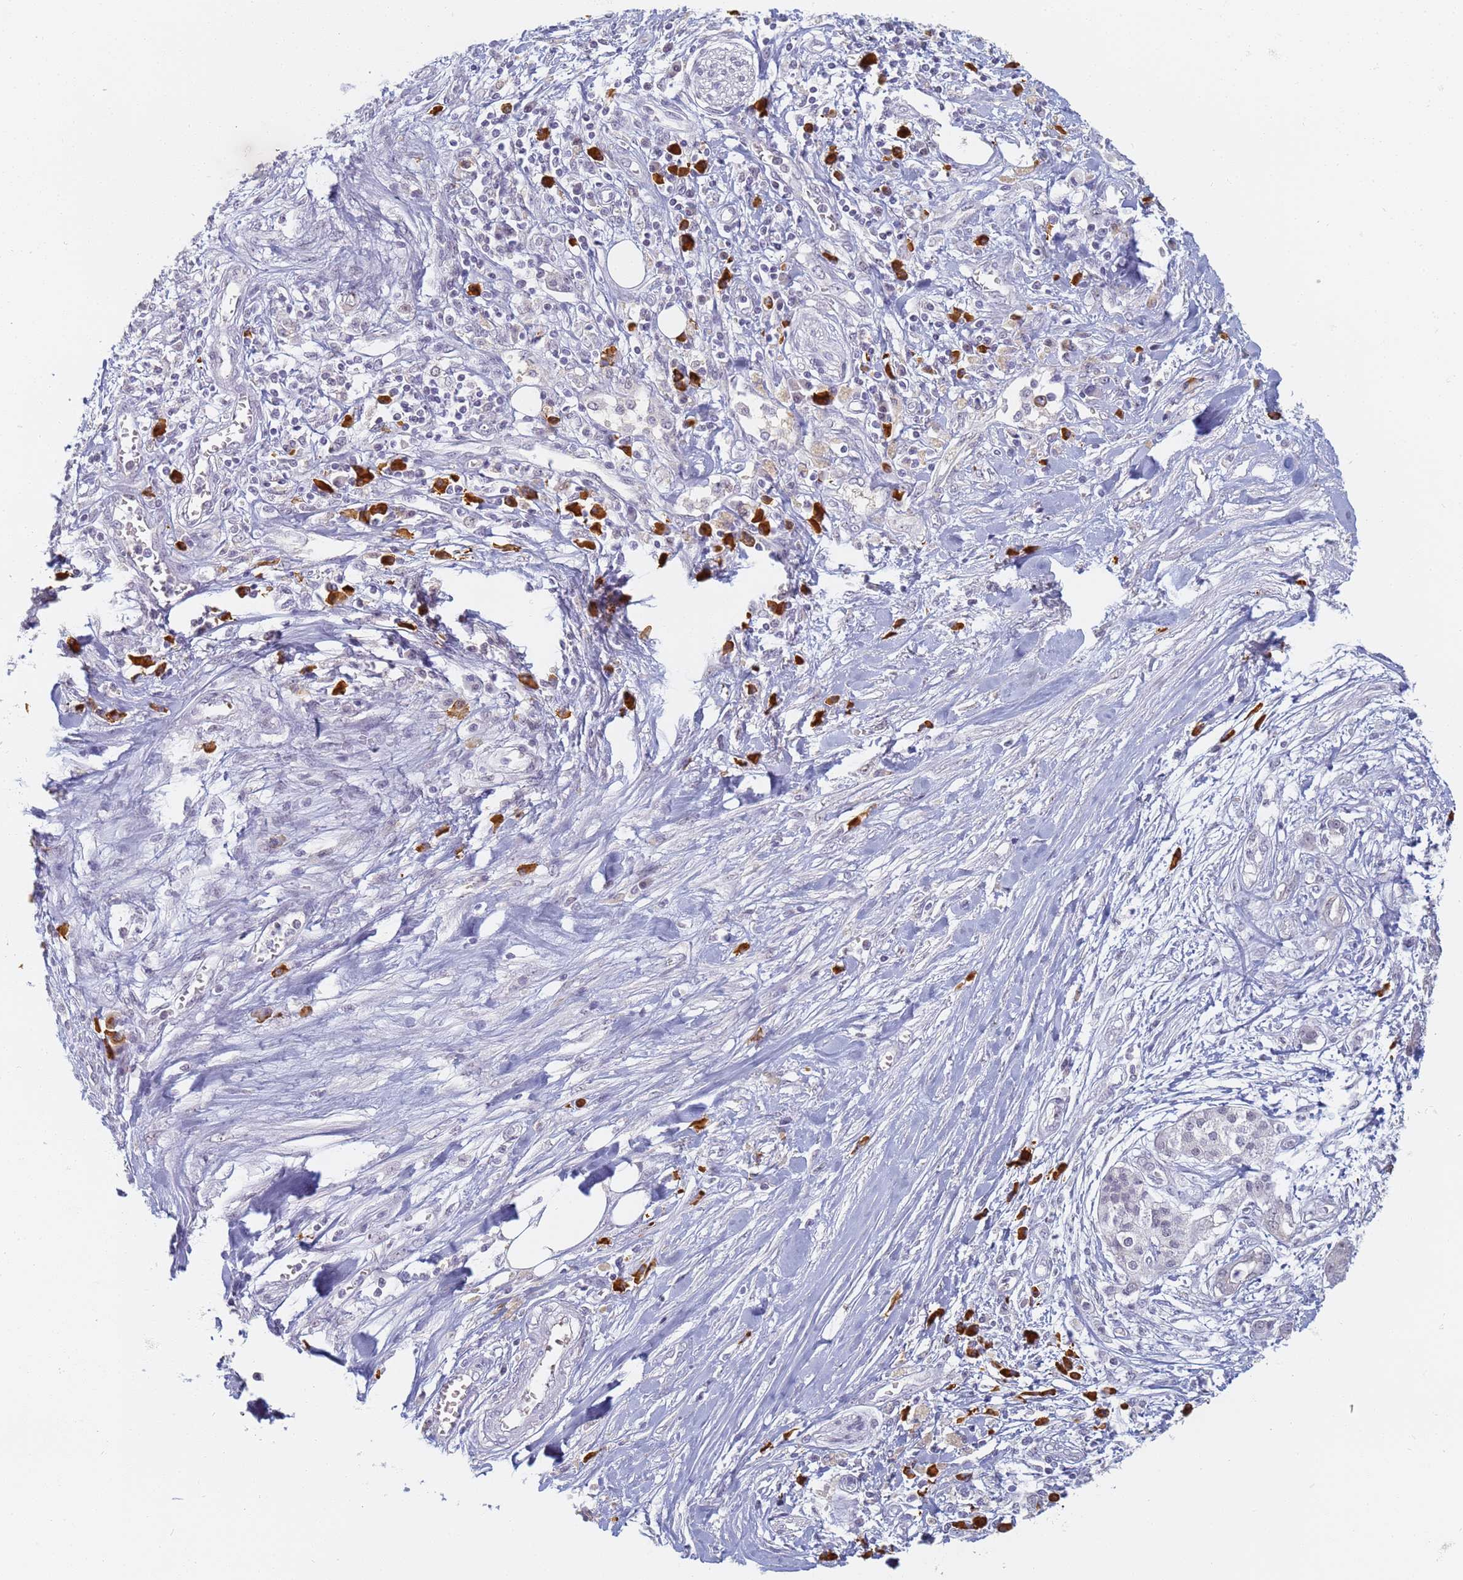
{"staining": {"intensity": "negative", "quantity": "none", "location": "none"}, "tissue": "pancreatic cancer", "cell_type": "Tumor cells", "image_type": "cancer", "snomed": [{"axis": "morphology", "description": "Adenocarcinoma, NOS"}, {"axis": "topography", "description": "Pancreas"}], "caption": "There is no significant expression in tumor cells of pancreatic cancer (adenocarcinoma).", "gene": "SLC38A9", "patient": {"sex": "female", "age": 56}}